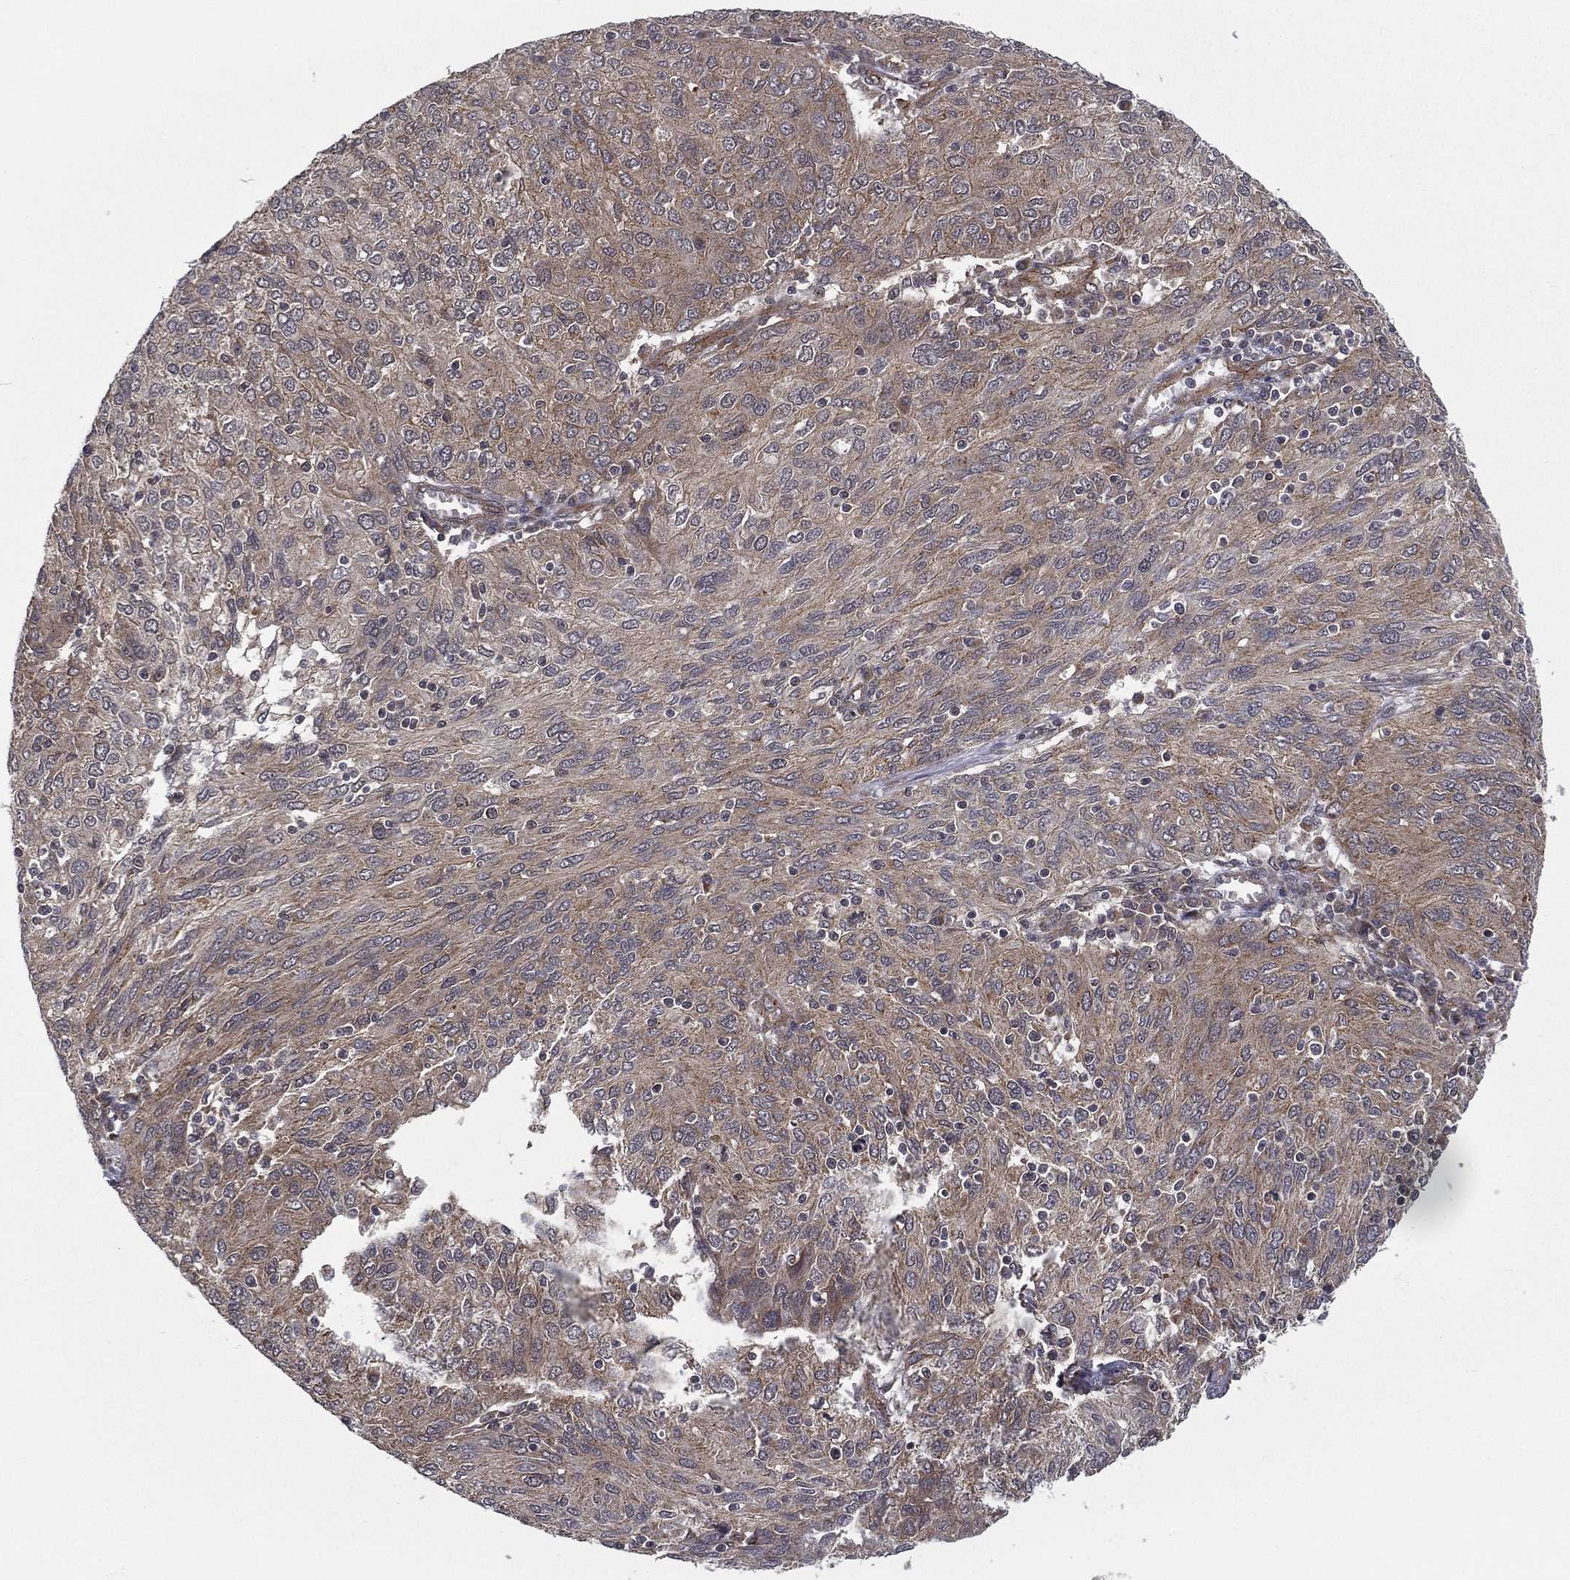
{"staining": {"intensity": "moderate", "quantity": "<25%", "location": "cytoplasmic/membranous"}, "tissue": "ovarian cancer", "cell_type": "Tumor cells", "image_type": "cancer", "snomed": [{"axis": "morphology", "description": "Carcinoma, endometroid"}, {"axis": "topography", "description": "Ovary"}], "caption": "Protein staining of endometroid carcinoma (ovarian) tissue reveals moderate cytoplasmic/membranous expression in about <25% of tumor cells.", "gene": "UACA", "patient": {"sex": "female", "age": 50}}